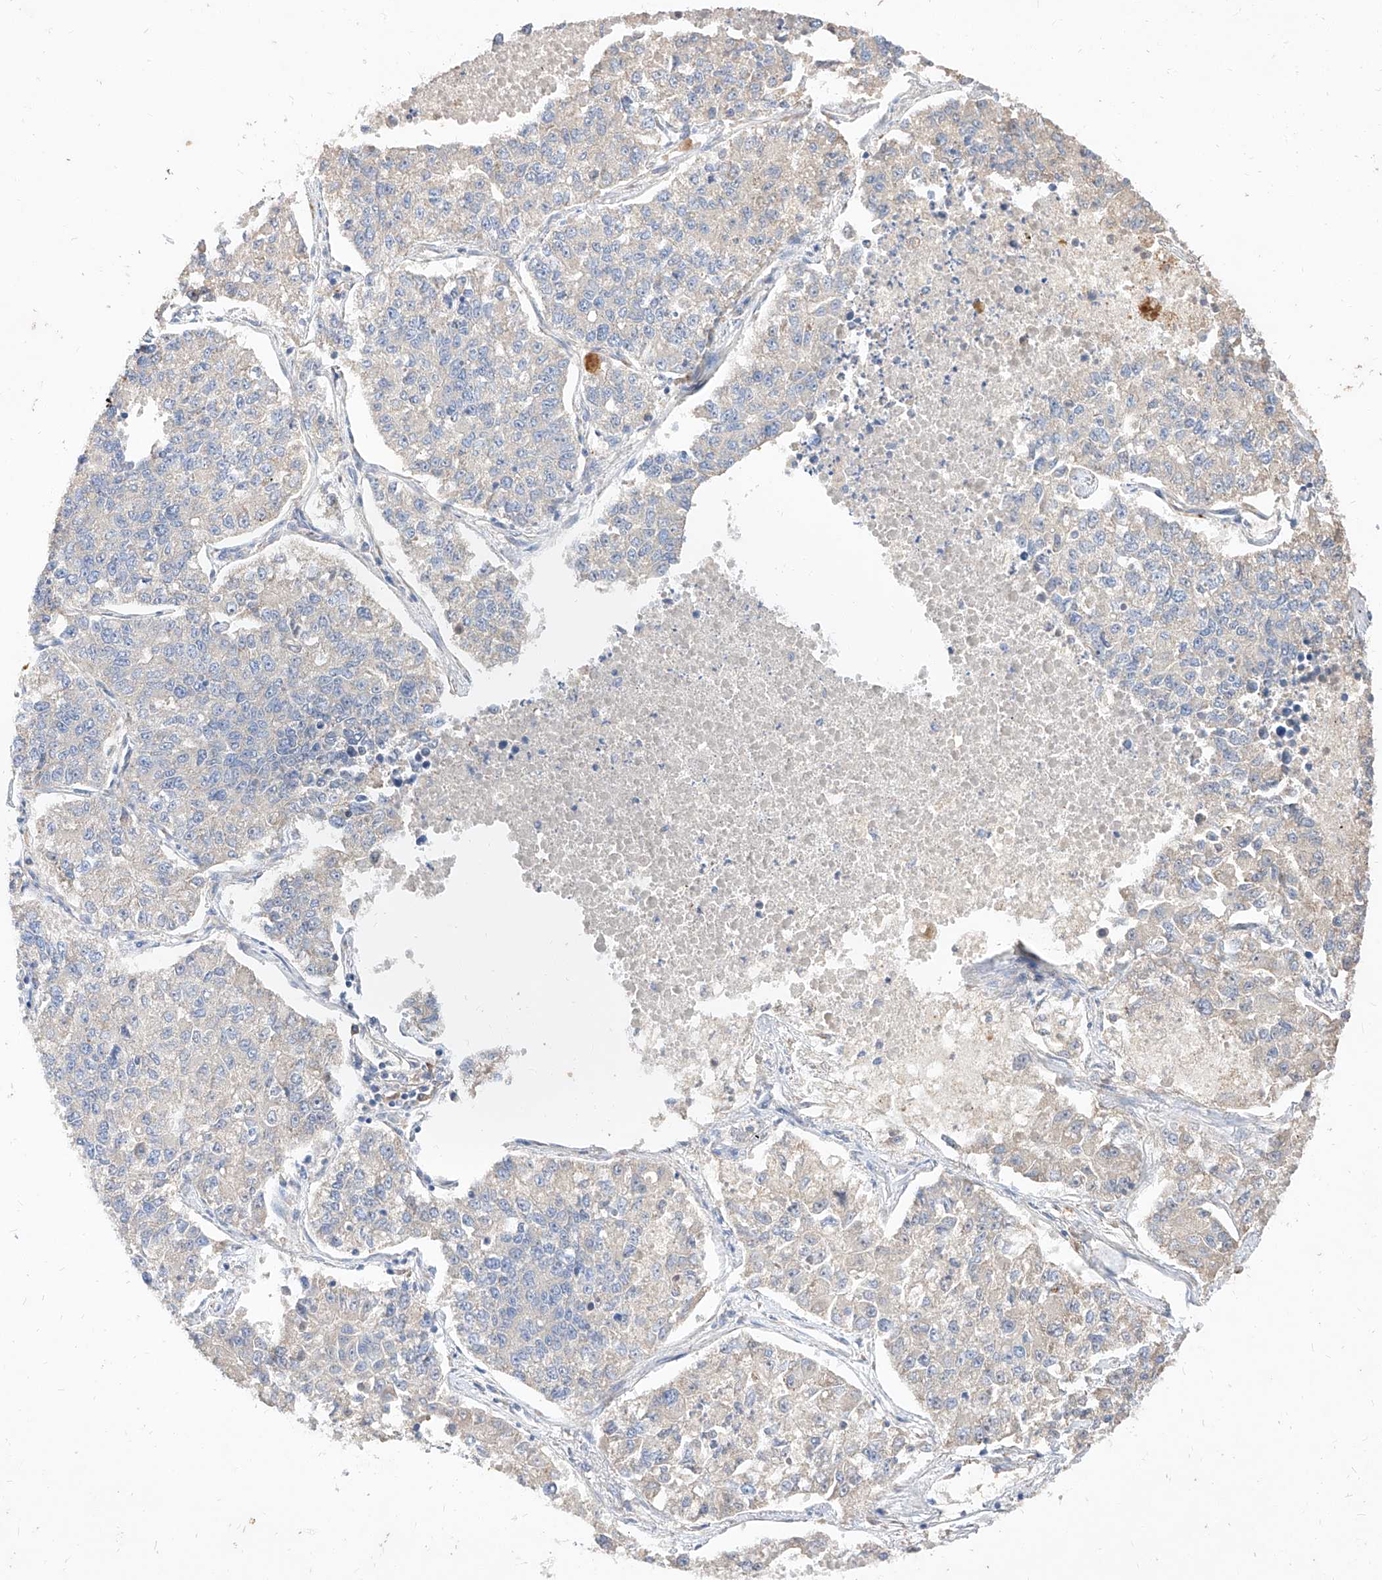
{"staining": {"intensity": "negative", "quantity": "none", "location": "none"}, "tissue": "lung cancer", "cell_type": "Tumor cells", "image_type": "cancer", "snomed": [{"axis": "morphology", "description": "Adenocarcinoma, NOS"}, {"axis": "topography", "description": "Lung"}], "caption": "This is a micrograph of immunohistochemistry staining of lung cancer, which shows no staining in tumor cells. (DAB IHC with hematoxylin counter stain).", "gene": "DIRAS3", "patient": {"sex": "male", "age": 49}}